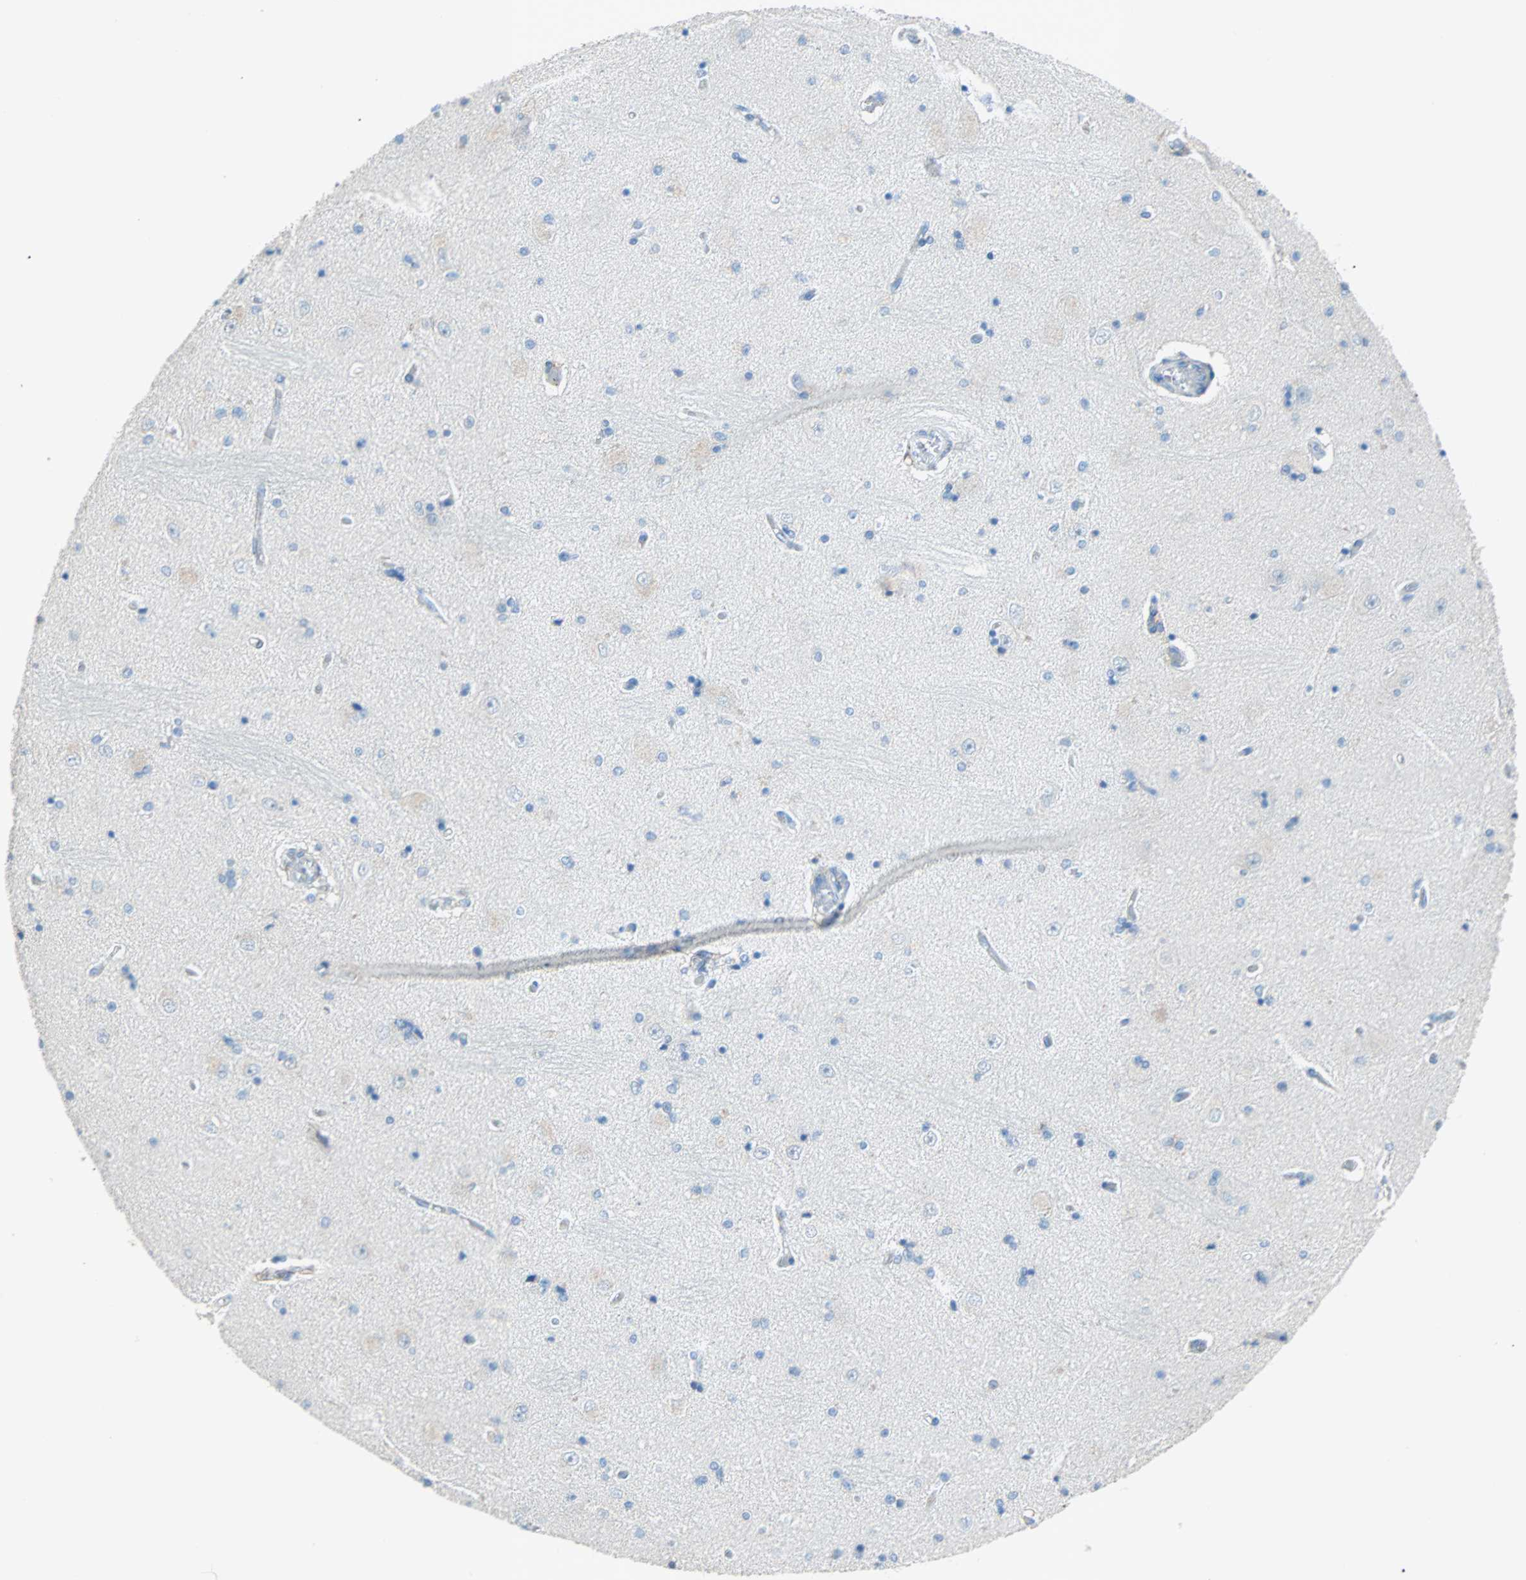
{"staining": {"intensity": "negative", "quantity": "none", "location": "none"}, "tissue": "hippocampus", "cell_type": "Glial cells", "image_type": "normal", "snomed": [{"axis": "morphology", "description": "Normal tissue, NOS"}, {"axis": "topography", "description": "Hippocampus"}], "caption": "Immunohistochemical staining of normal hippocampus shows no significant expression in glial cells. (IHC, brightfield microscopy, high magnification).", "gene": "CLEC4A", "patient": {"sex": "female", "age": 54}}